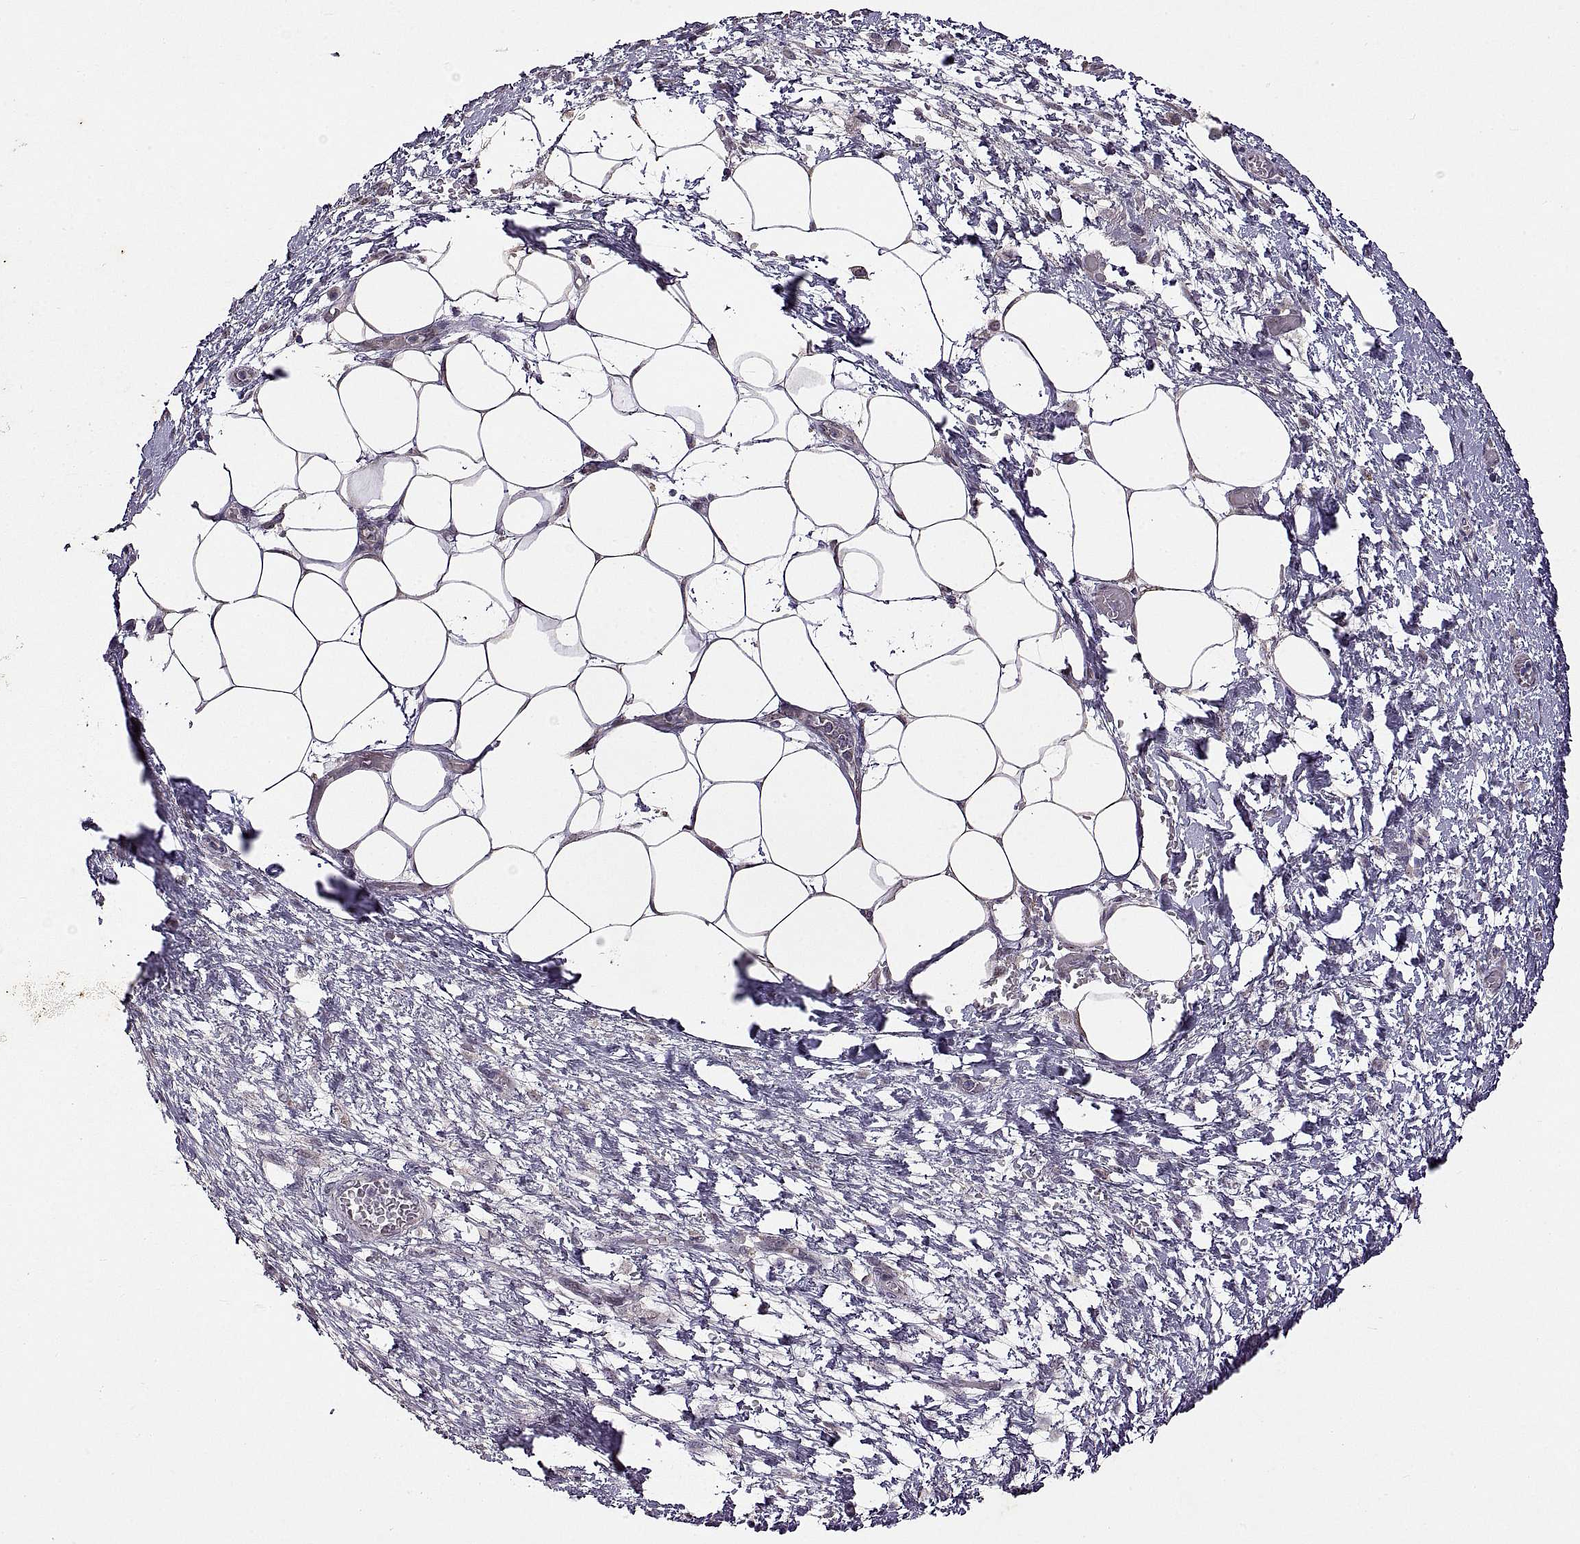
{"staining": {"intensity": "negative", "quantity": "none", "location": "none"}, "tissue": "pancreatic cancer", "cell_type": "Tumor cells", "image_type": "cancer", "snomed": [{"axis": "morphology", "description": "Adenocarcinoma, NOS"}, {"axis": "topography", "description": "Pancreas"}], "caption": "A histopathology image of human adenocarcinoma (pancreatic) is negative for staining in tumor cells. Nuclei are stained in blue.", "gene": "DEFB136", "patient": {"sex": "female", "age": 72}}